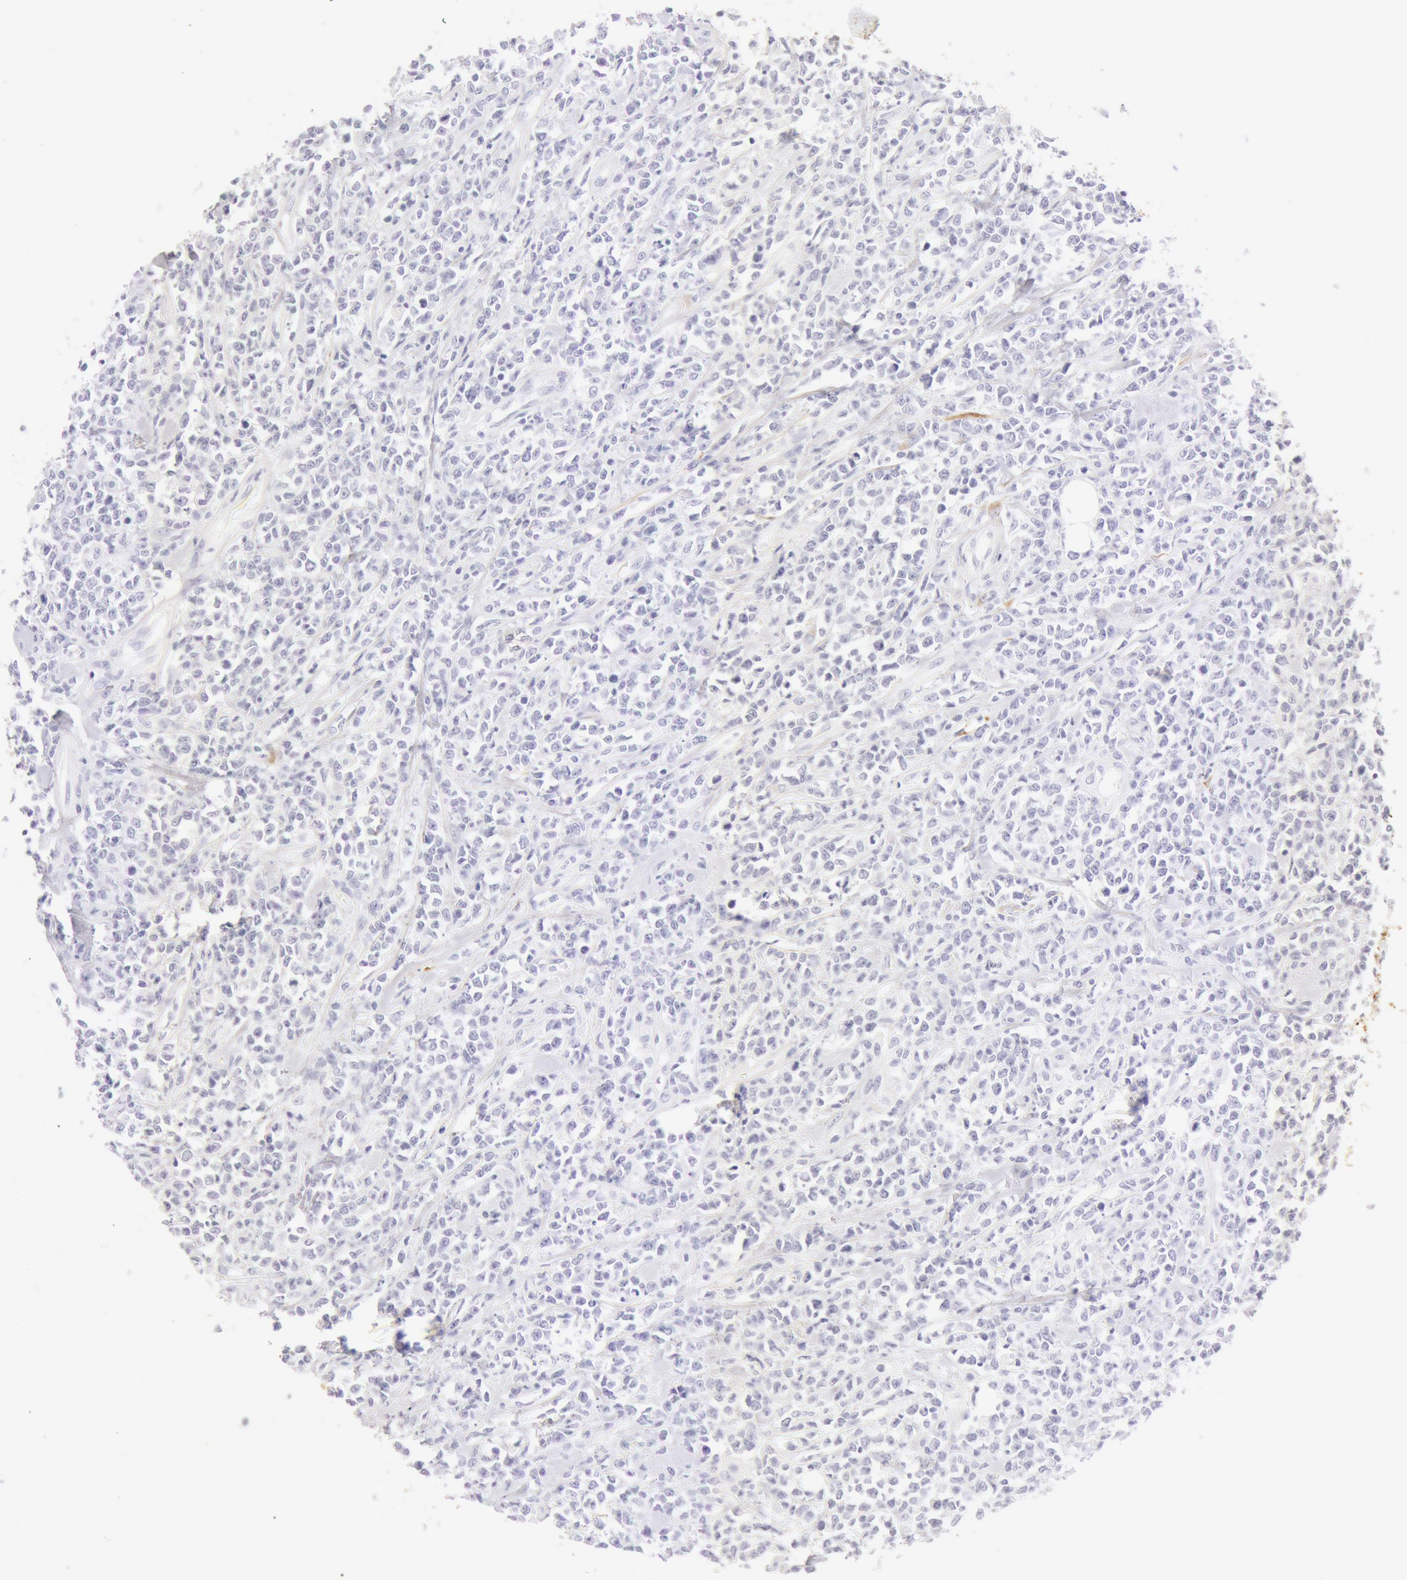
{"staining": {"intensity": "negative", "quantity": "none", "location": "none"}, "tissue": "lymphoma", "cell_type": "Tumor cells", "image_type": "cancer", "snomed": [{"axis": "morphology", "description": "Malignant lymphoma, non-Hodgkin's type, High grade"}, {"axis": "topography", "description": "Colon"}], "caption": "This image is of high-grade malignant lymphoma, non-Hodgkin's type stained with IHC to label a protein in brown with the nuclei are counter-stained blue. There is no expression in tumor cells.", "gene": "KRT8", "patient": {"sex": "male", "age": 82}}